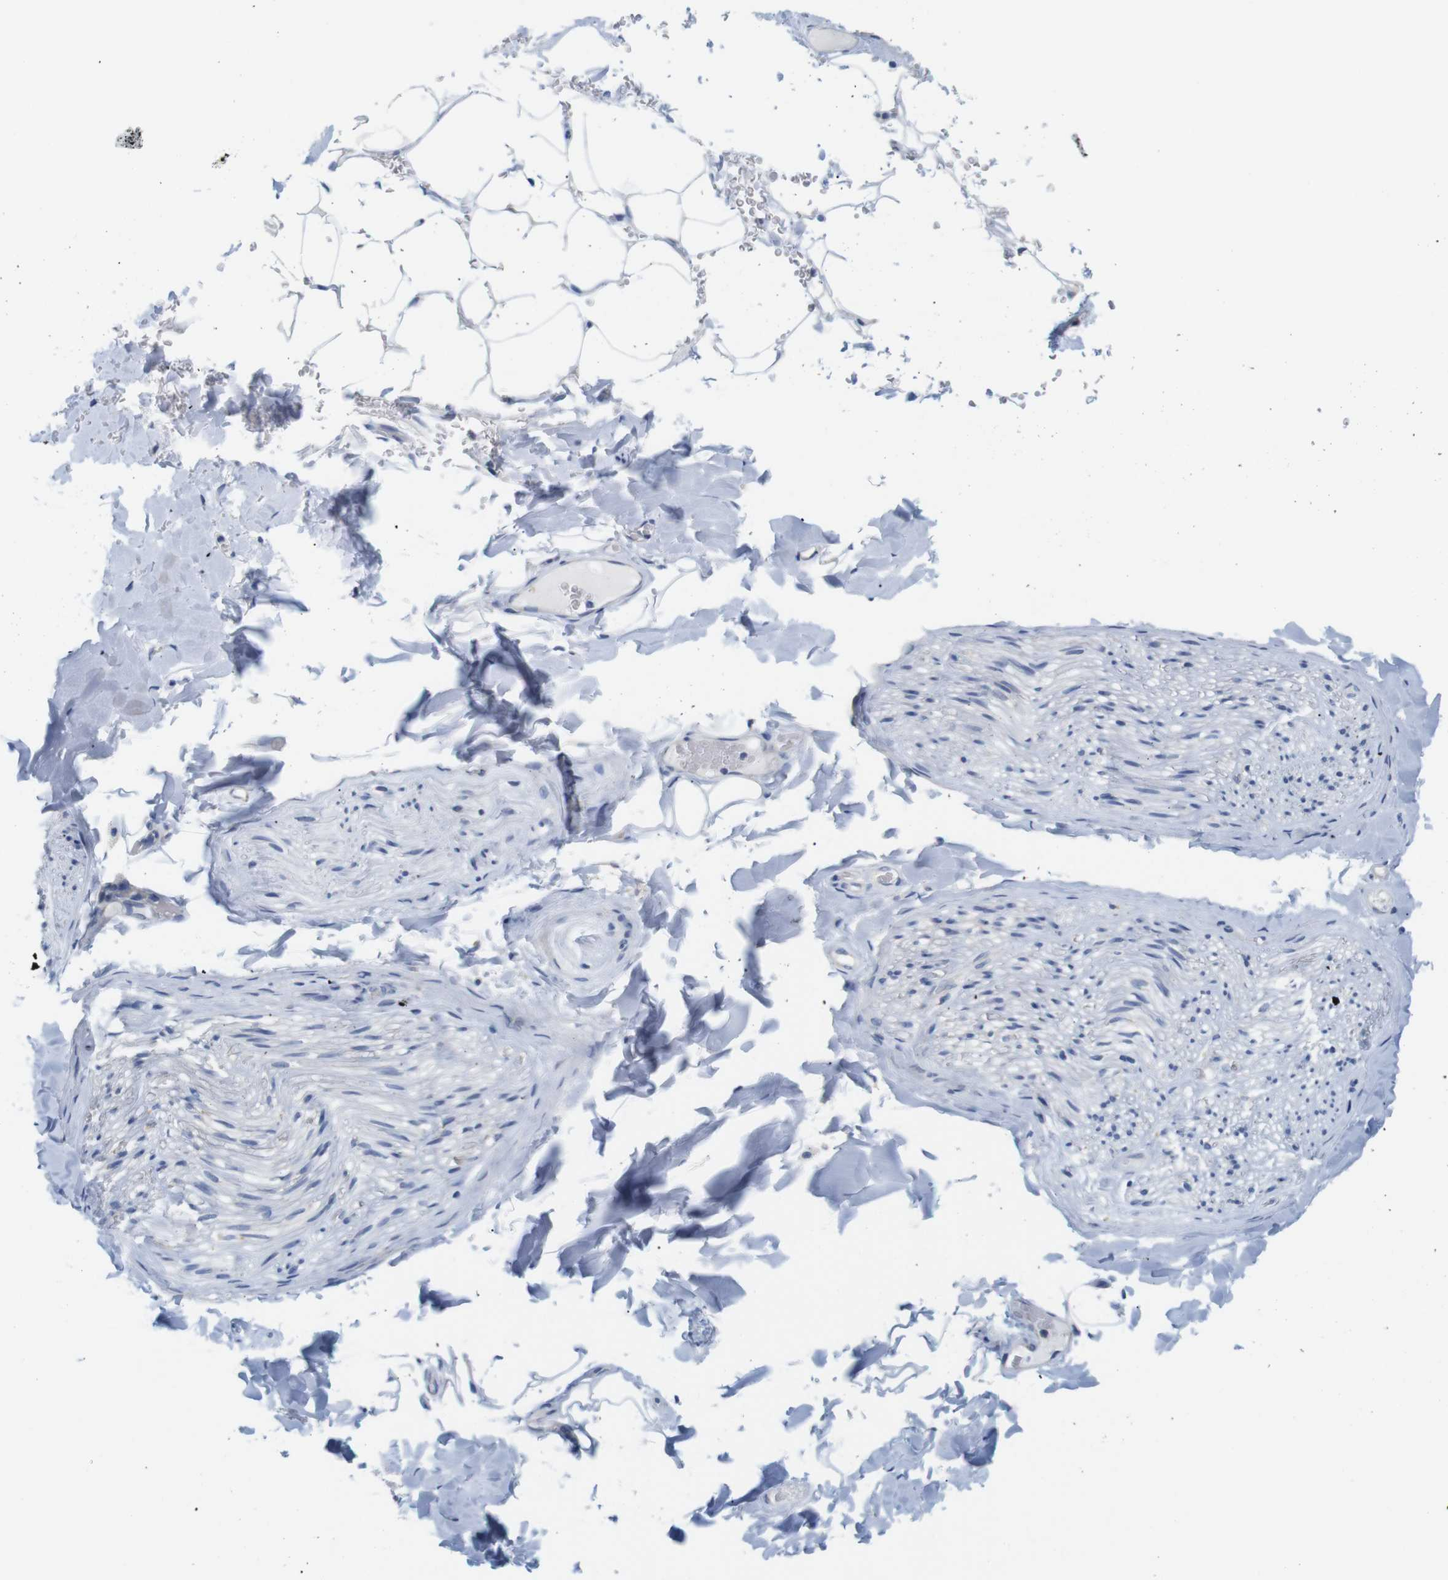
{"staining": {"intensity": "negative", "quantity": "none", "location": "none"}, "tissue": "adipose tissue", "cell_type": "Adipocytes", "image_type": "normal", "snomed": [{"axis": "morphology", "description": "Normal tissue, NOS"}, {"axis": "topography", "description": "Peripheral nerve tissue"}], "caption": "The histopathology image reveals no staining of adipocytes in benign adipose tissue. (DAB (3,3'-diaminobenzidine) IHC, high magnification).", "gene": "NEBL", "patient": {"sex": "male", "age": 70}}